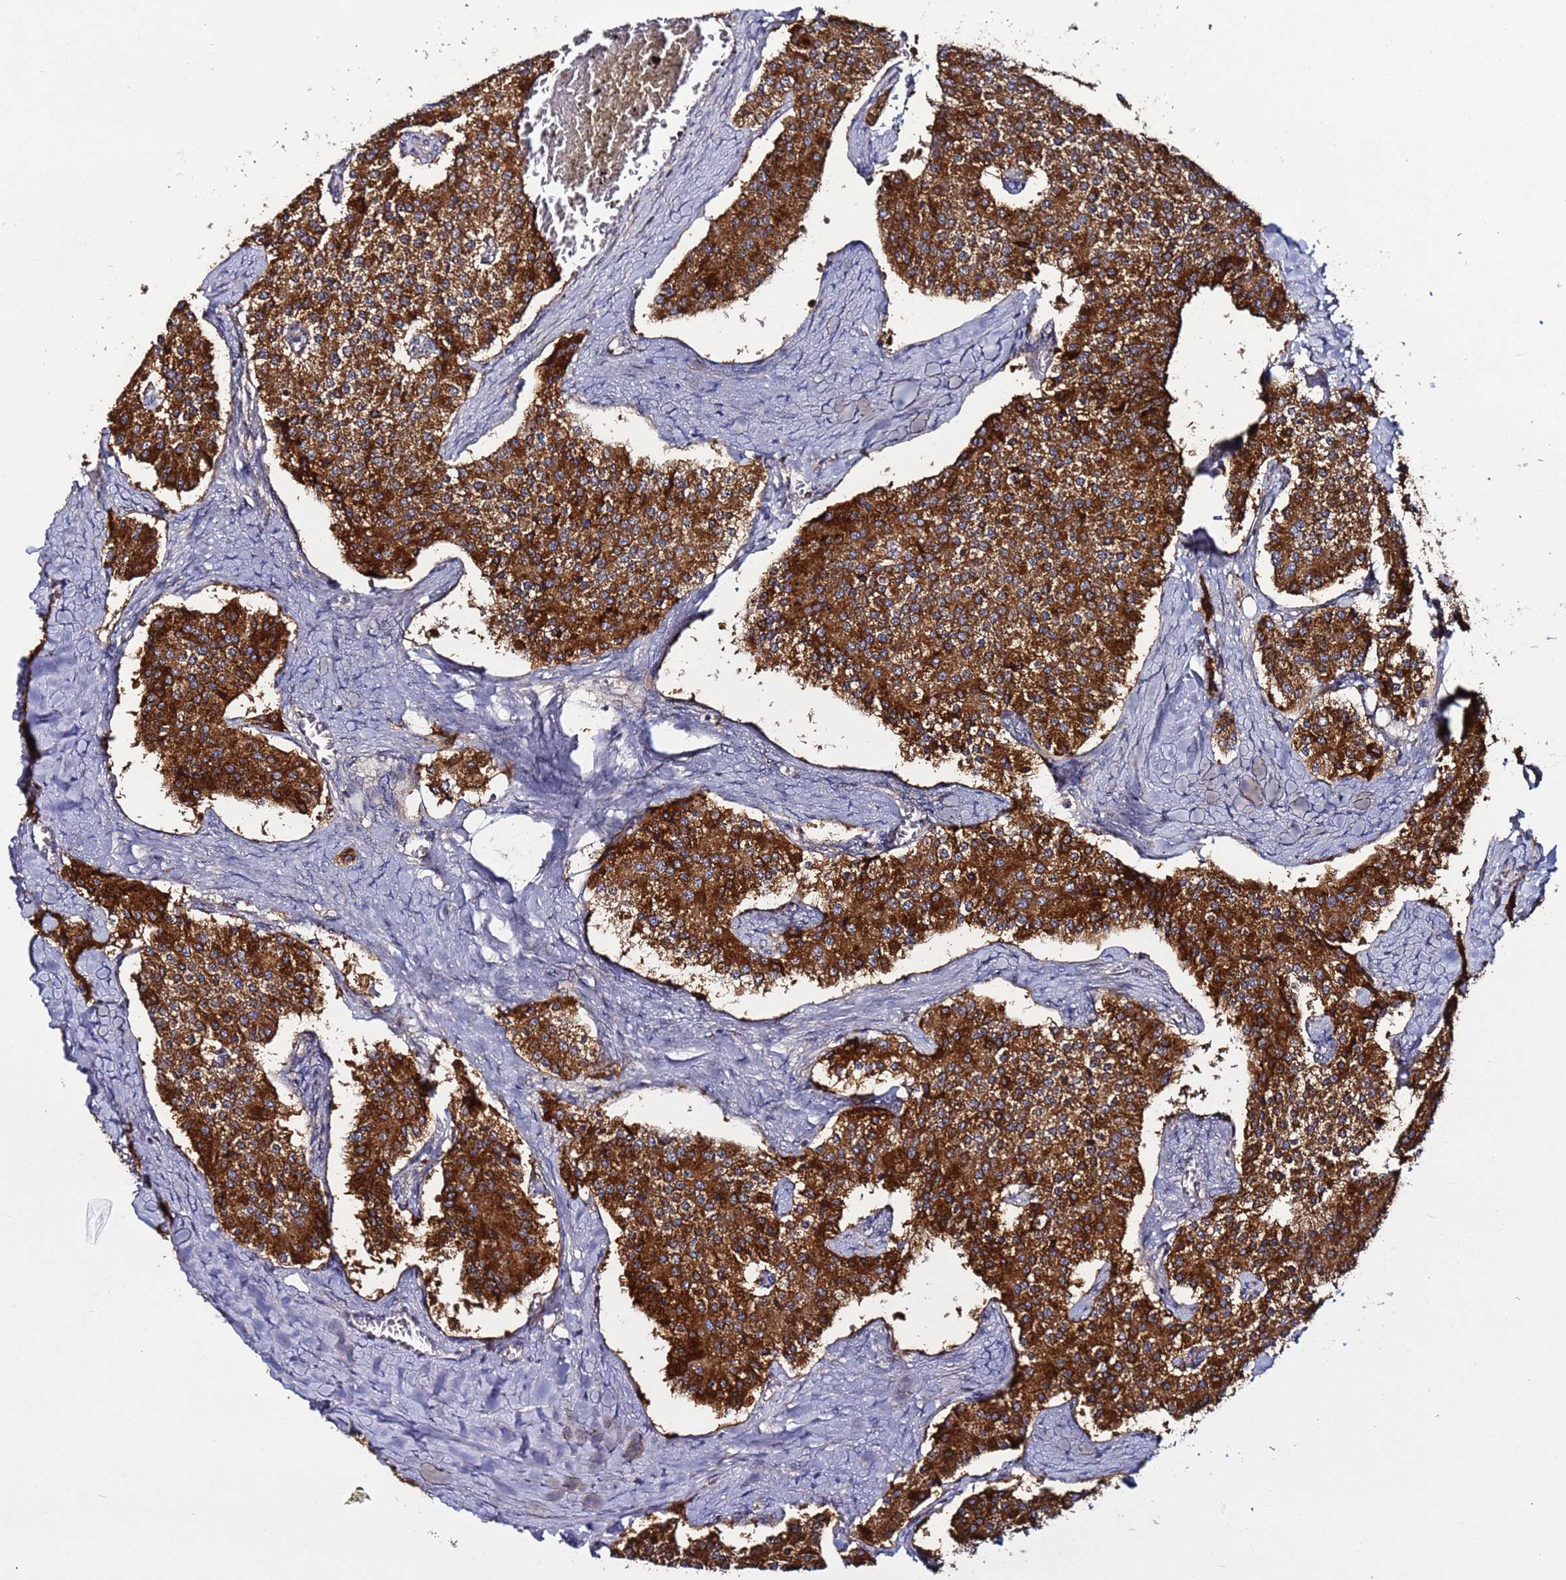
{"staining": {"intensity": "strong", "quantity": ">75%", "location": "cytoplasmic/membranous"}, "tissue": "carcinoid", "cell_type": "Tumor cells", "image_type": "cancer", "snomed": [{"axis": "morphology", "description": "Carcinoid, malignant, NOS"}, {"axis": "topography", "description": "Colon"}], "caption": "Immunohistochemical staining of human carcinoid (malignant) exhibits high levels of strong cytoplasmic/membranous positivity in approximately >75% of tumor cells.", "gene": "TMEM176B", "patient": {"sex": "female", "age": 52}}